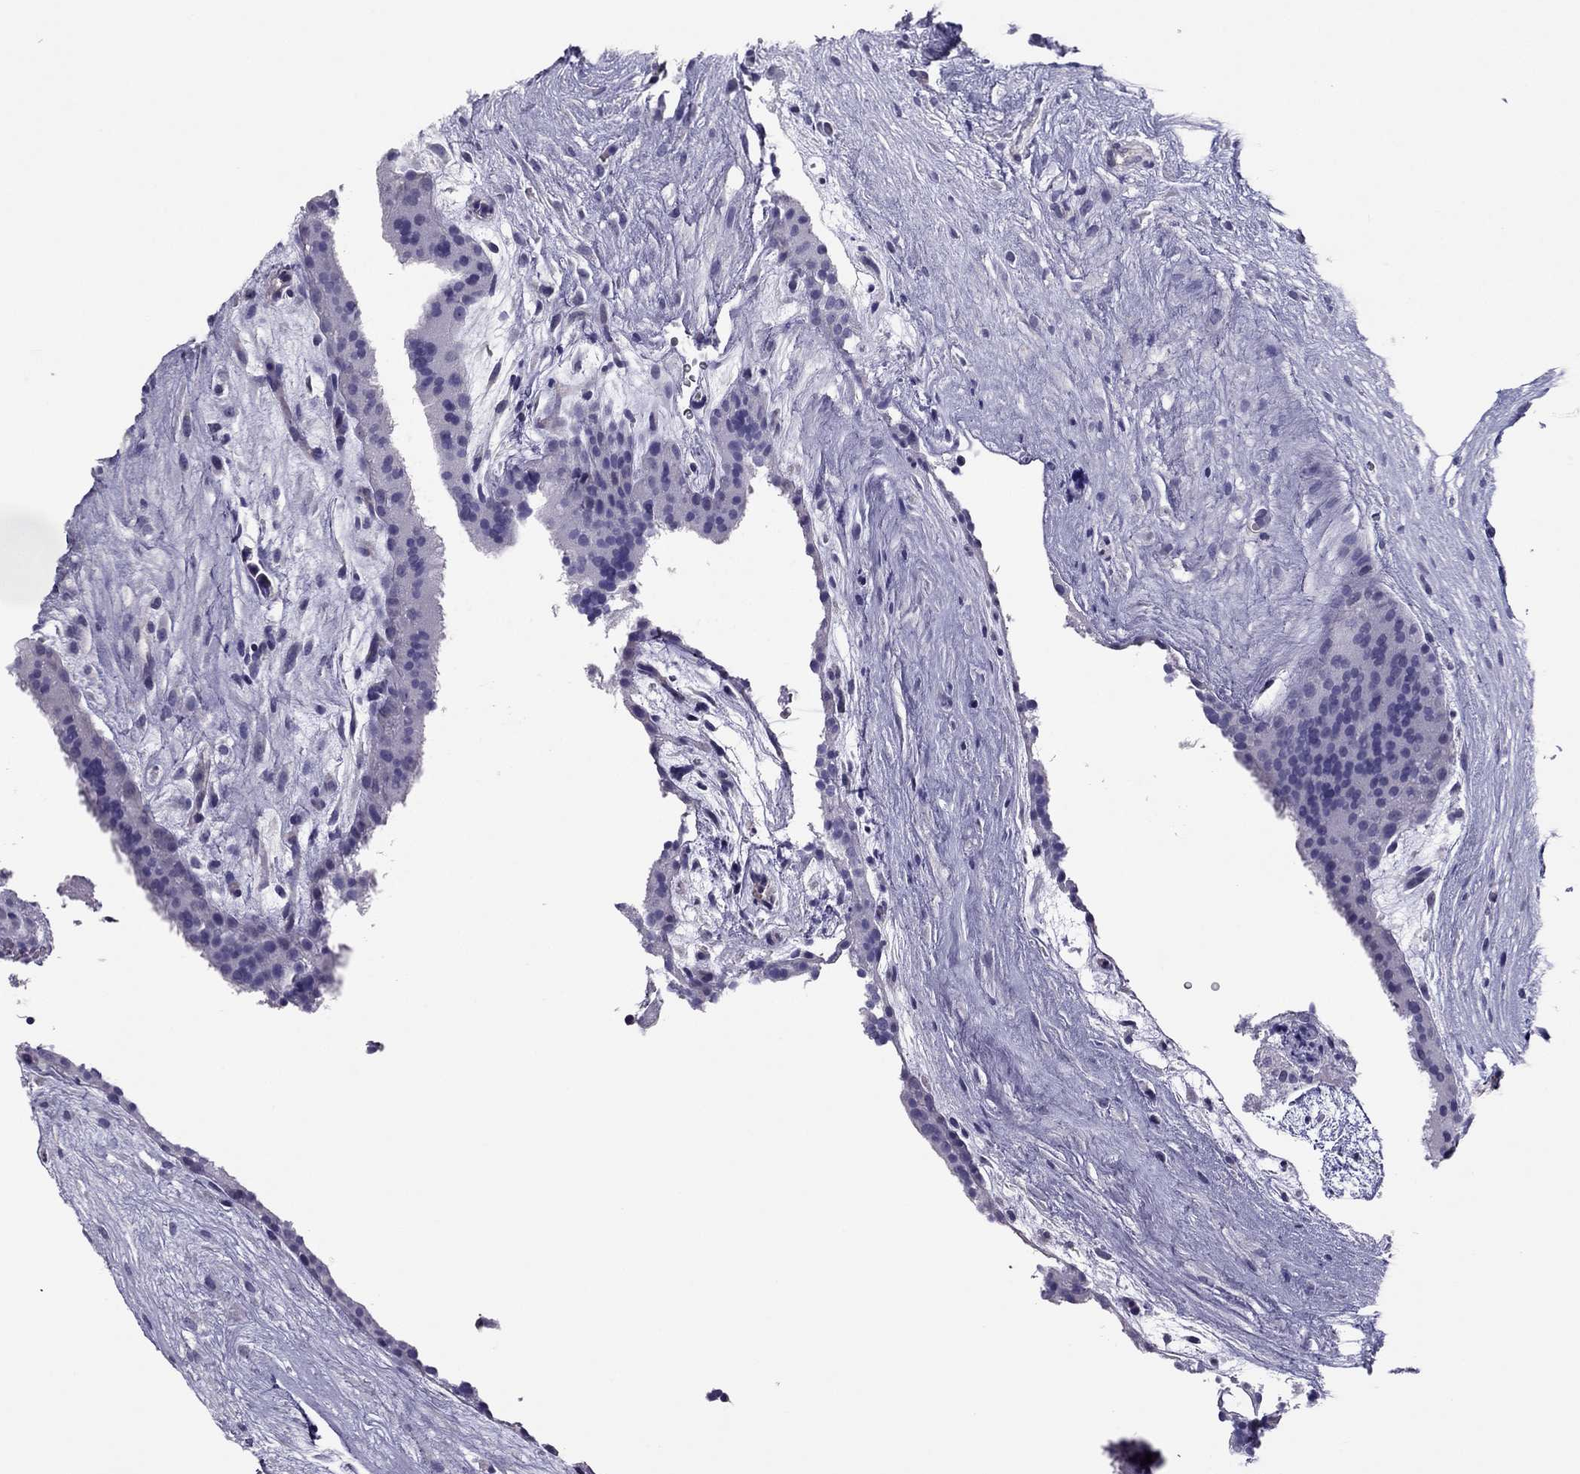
{"staining": {"intensity": "negative", "quantity": "none", "location": "none"}, "tissue": "placenta", "cell_type": "Decidual cells", "image_type": "normal", "snomed": [{"axis": "morphology", "description": "Normal tissue, NOS"}, {"axis": "topography", "description": "Placenta"}], "caption": "Immunohistochemistry (IHC) photomicrograph of unremarkable human placenta stained for a protein (brown), which reveals no expression in decidual cells.", "gene": "PDE6A", "patient": {"sex": "female", "age": 19}}